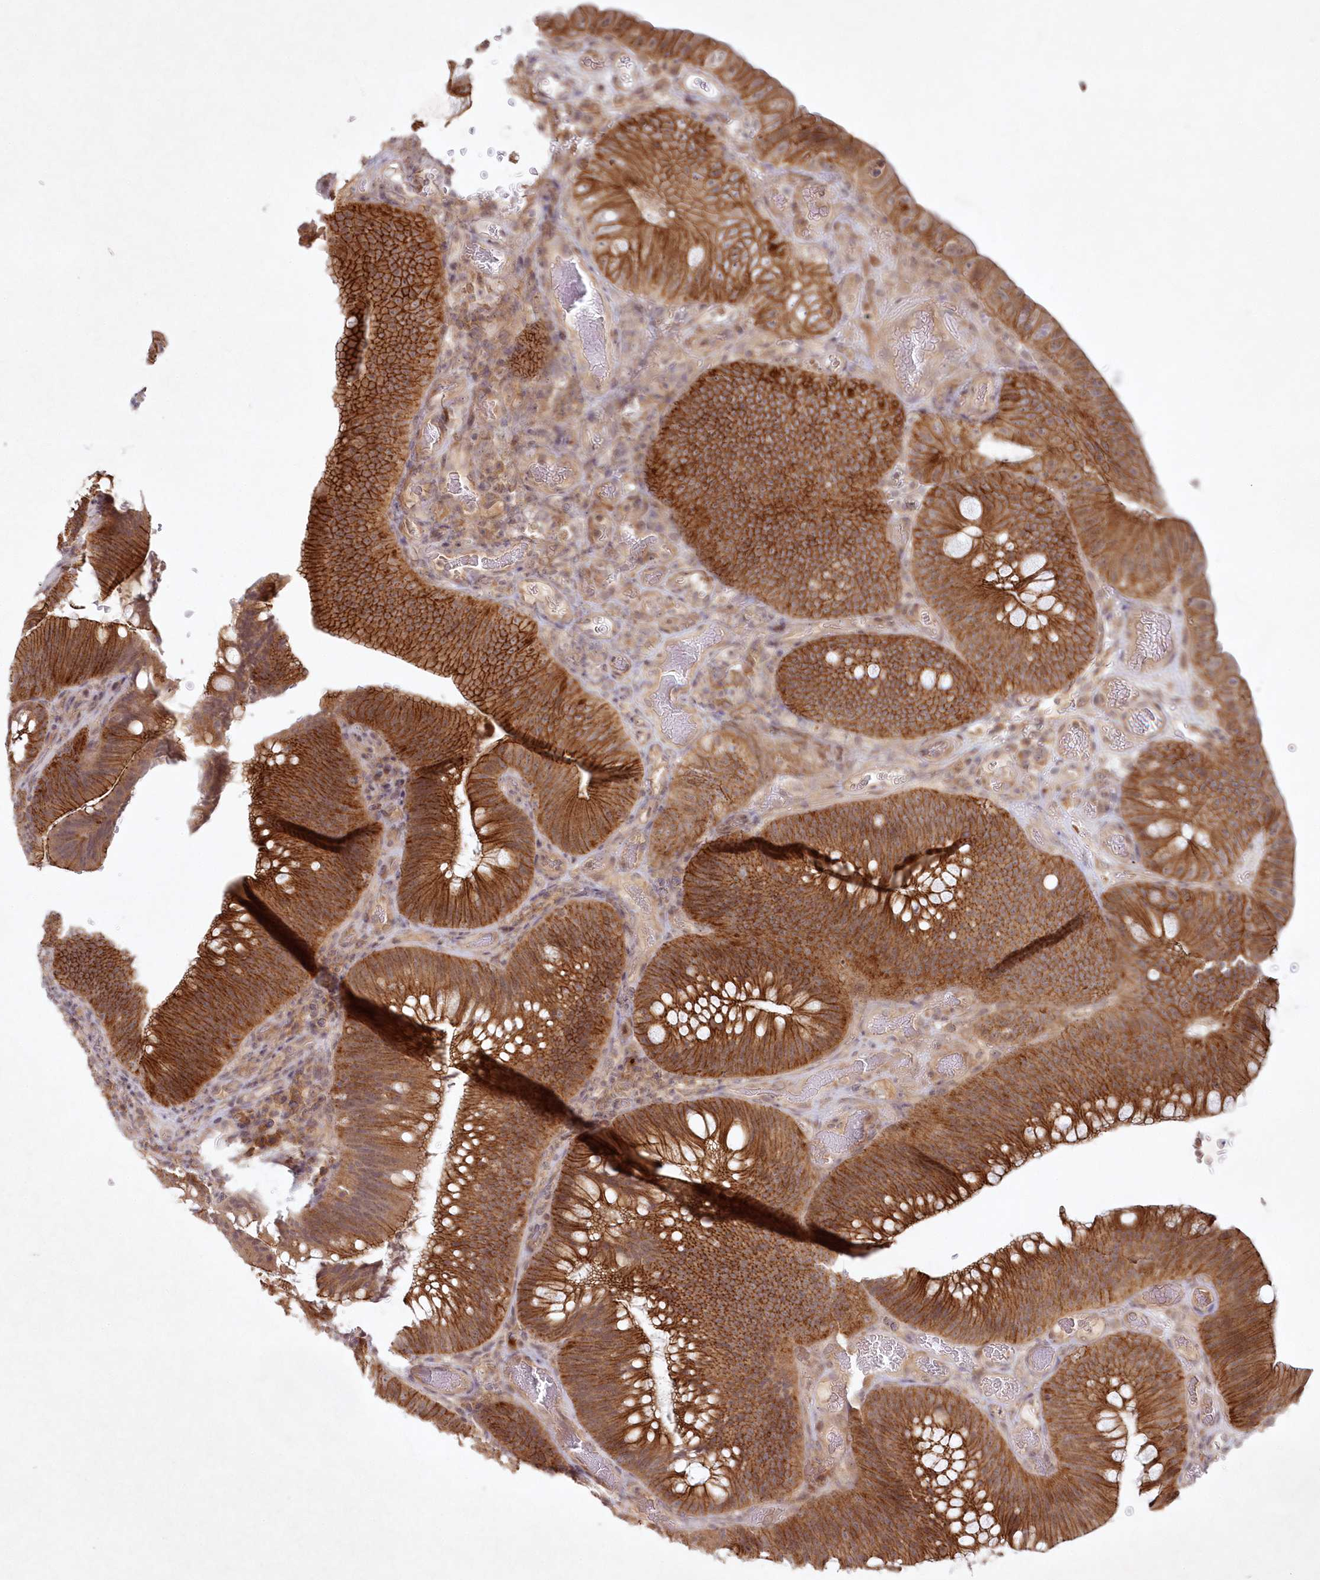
{"staining": {"intensity": "strong", "quantity": ">75%", "location": "cytoplasmic/membranous"}, "tissue": "colorectal cancer", "cell_type": "Tumor cells", "image_type": "cancer", "snomed": [{"axis": "morphology", "description": "Normal tissue, NOS"}, {"axis": "topography", "description": "Colon"}], "caption": "Brown immunohistochemical staining in human colorectal cancer exhibits strong cytoplasmic/membranous staining in about >75% of tumor cells.", "gene": "TOGARAM2", "patient": {"sex": "female", "age": 82}}